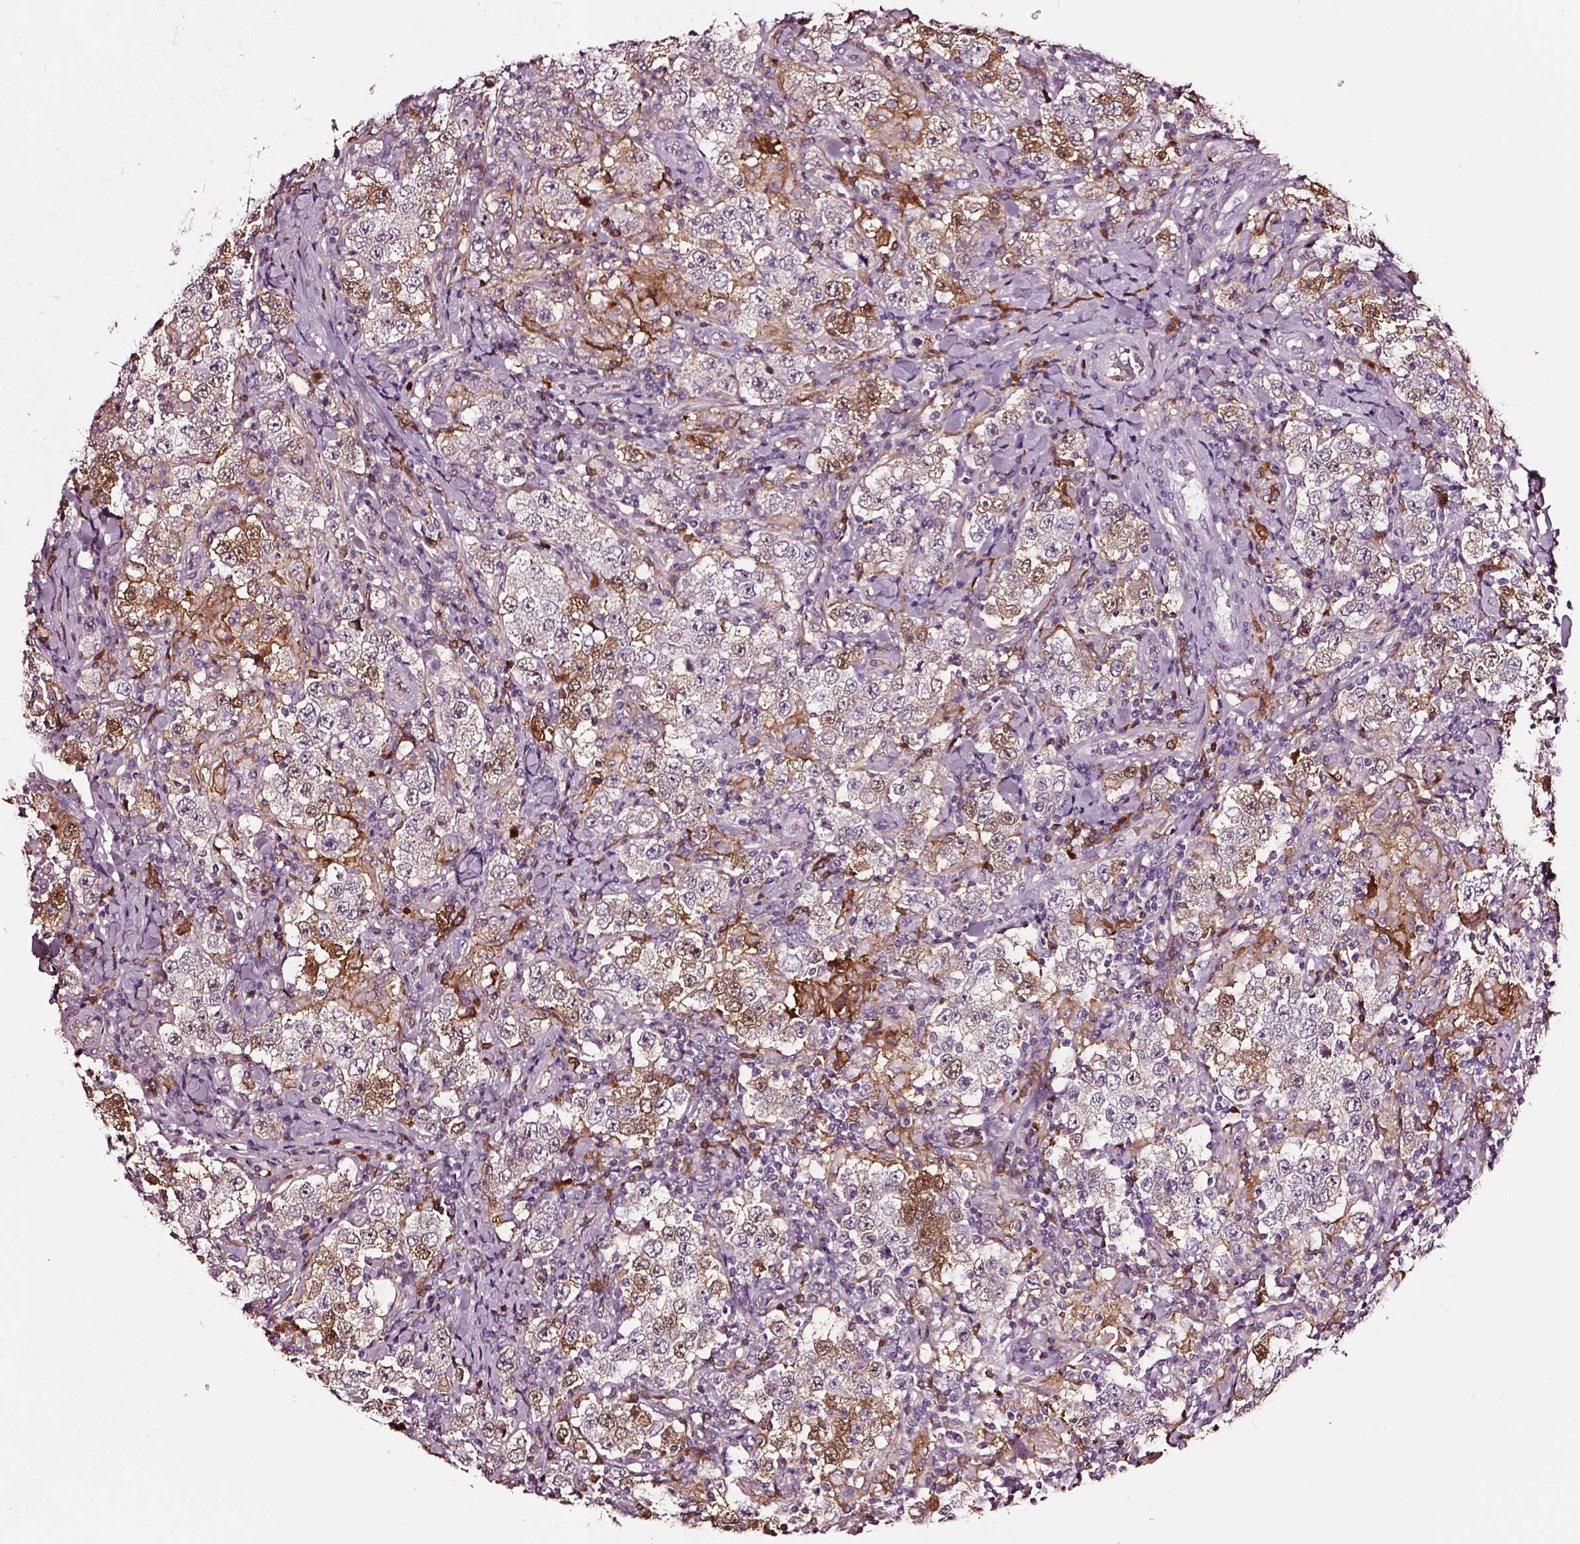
{"staining": {"intensity": "negative", "quantity": "none", "location": "none"}, "tissue": "testis cancer", "cell_type": "Tumor cells", "image_type": "cancer", "snomed": [{"axis": "morphology", "description": "Seminoma, NOS"}, {"axis": "morphology", "description": "Carcinoma, Embryonal, NOS"}, {"axis": "topography", "description": "Testis"}], "caption": "This photomicrograph is of testis cancer stained with IHC to label a protein in brown with the nuclei are counter-stained blue. There is no expression in tumor cells. The staining was performed using DAB (3,3'-diaminobenzidine) to visualize the protein expression in brown, while the nuclei were stained in blue with hematoxylin (Magnification: 20x).", "gene": "TF", "patient": {"sex": "male", "age": 41}}